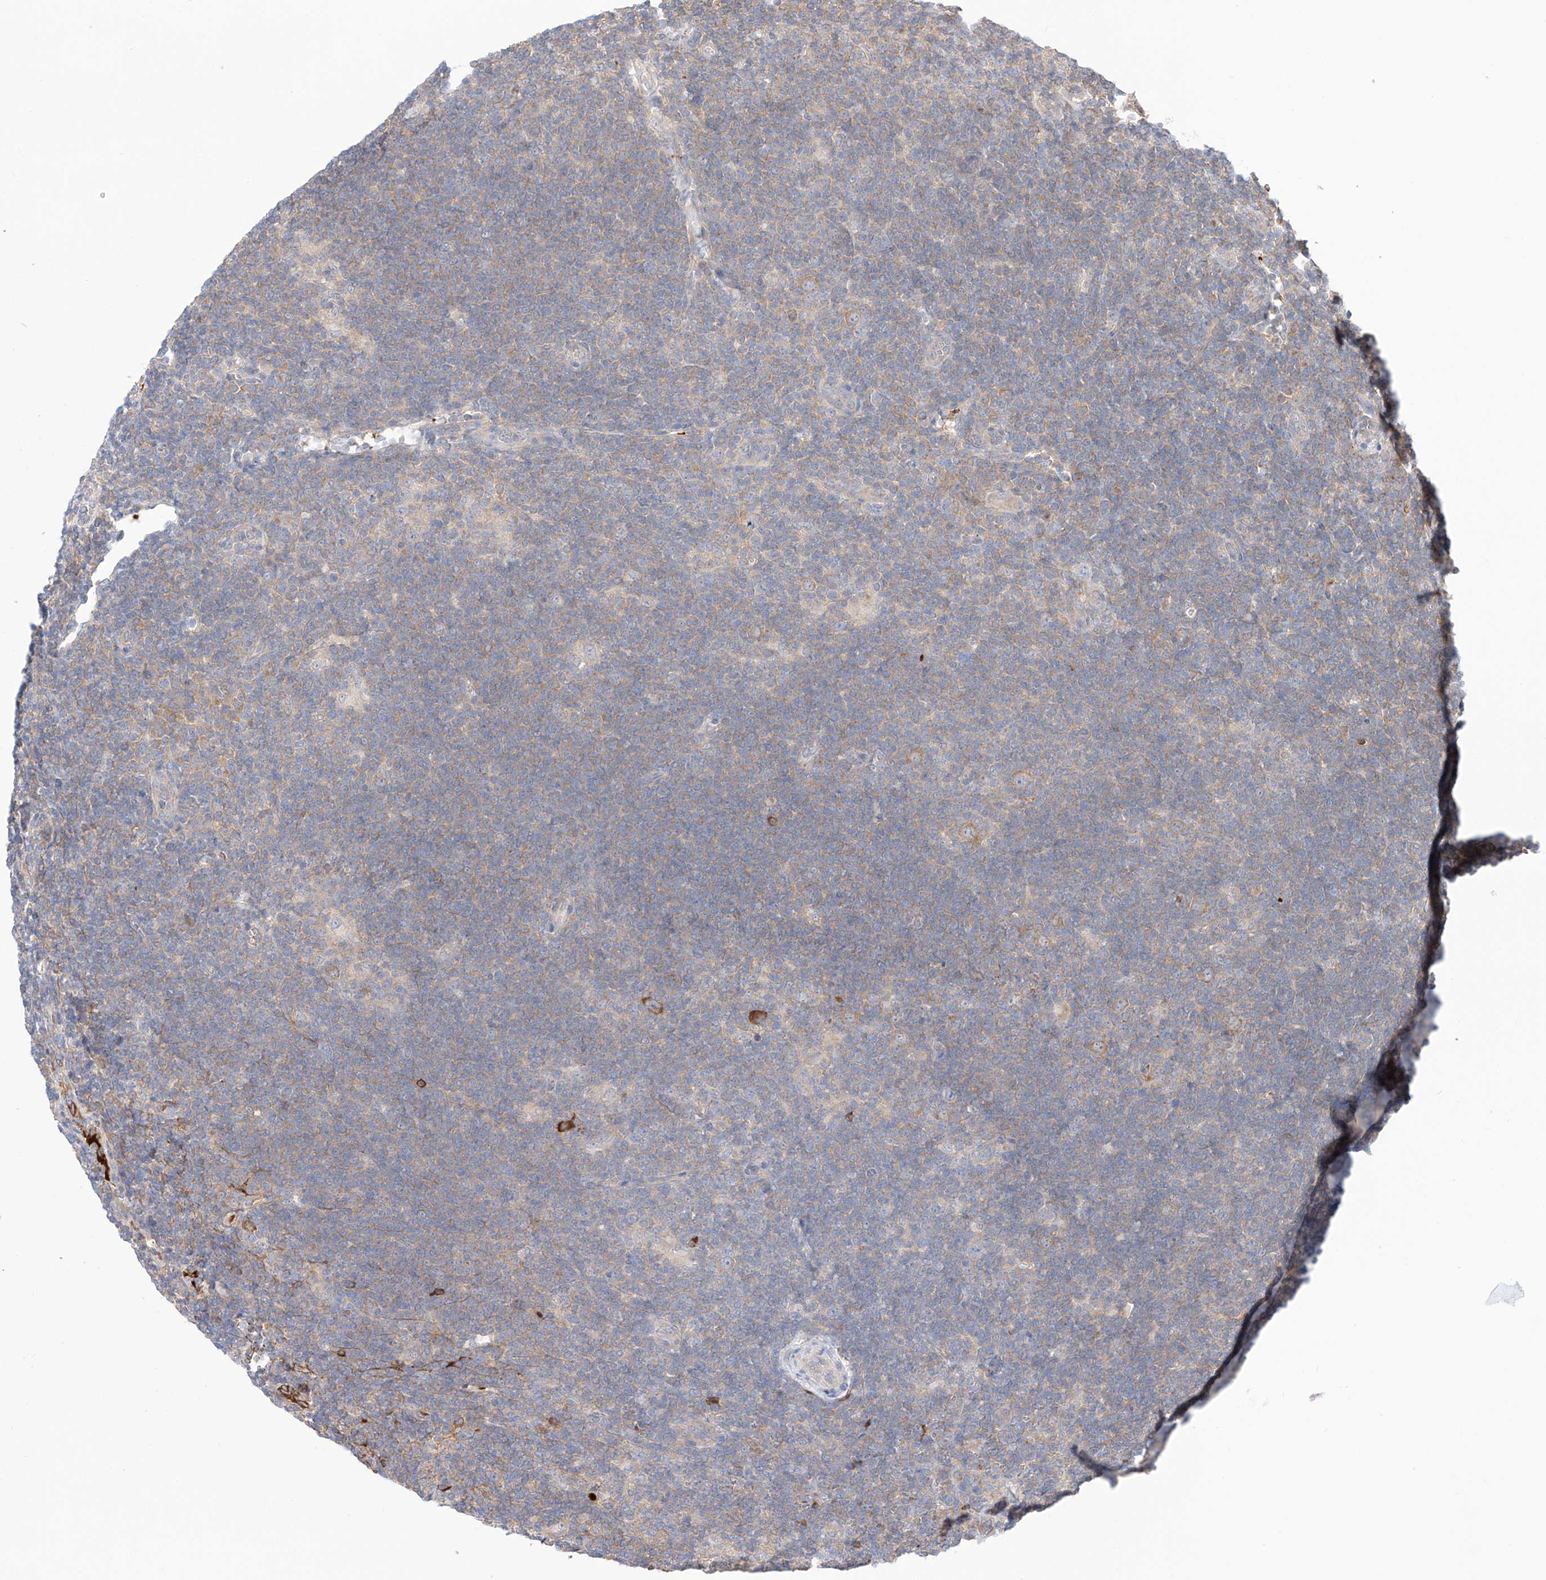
{"staining": {"intensity": "moderate", "quantity": "25%-75%", "location": "cytoplasmic/membranous"}, "tissue": "lymphoma", "cell_type": "Tumor cells", "image_type": "cancer", "snomed": [{"axis": "morphology", "description": "Hodgkin's disease, NOS"}, {"axis": "topography", "description": "Lymph node"}], "caption": "This photomicrograph reveals IHC staining of human Hodgkin's disease, with medium moderate cytoplasmic/membranous staining in approximately 25%-75% of tumor cells.", "gene": "PGGT1B", "patient": {"sex": "female", "age": 57}}